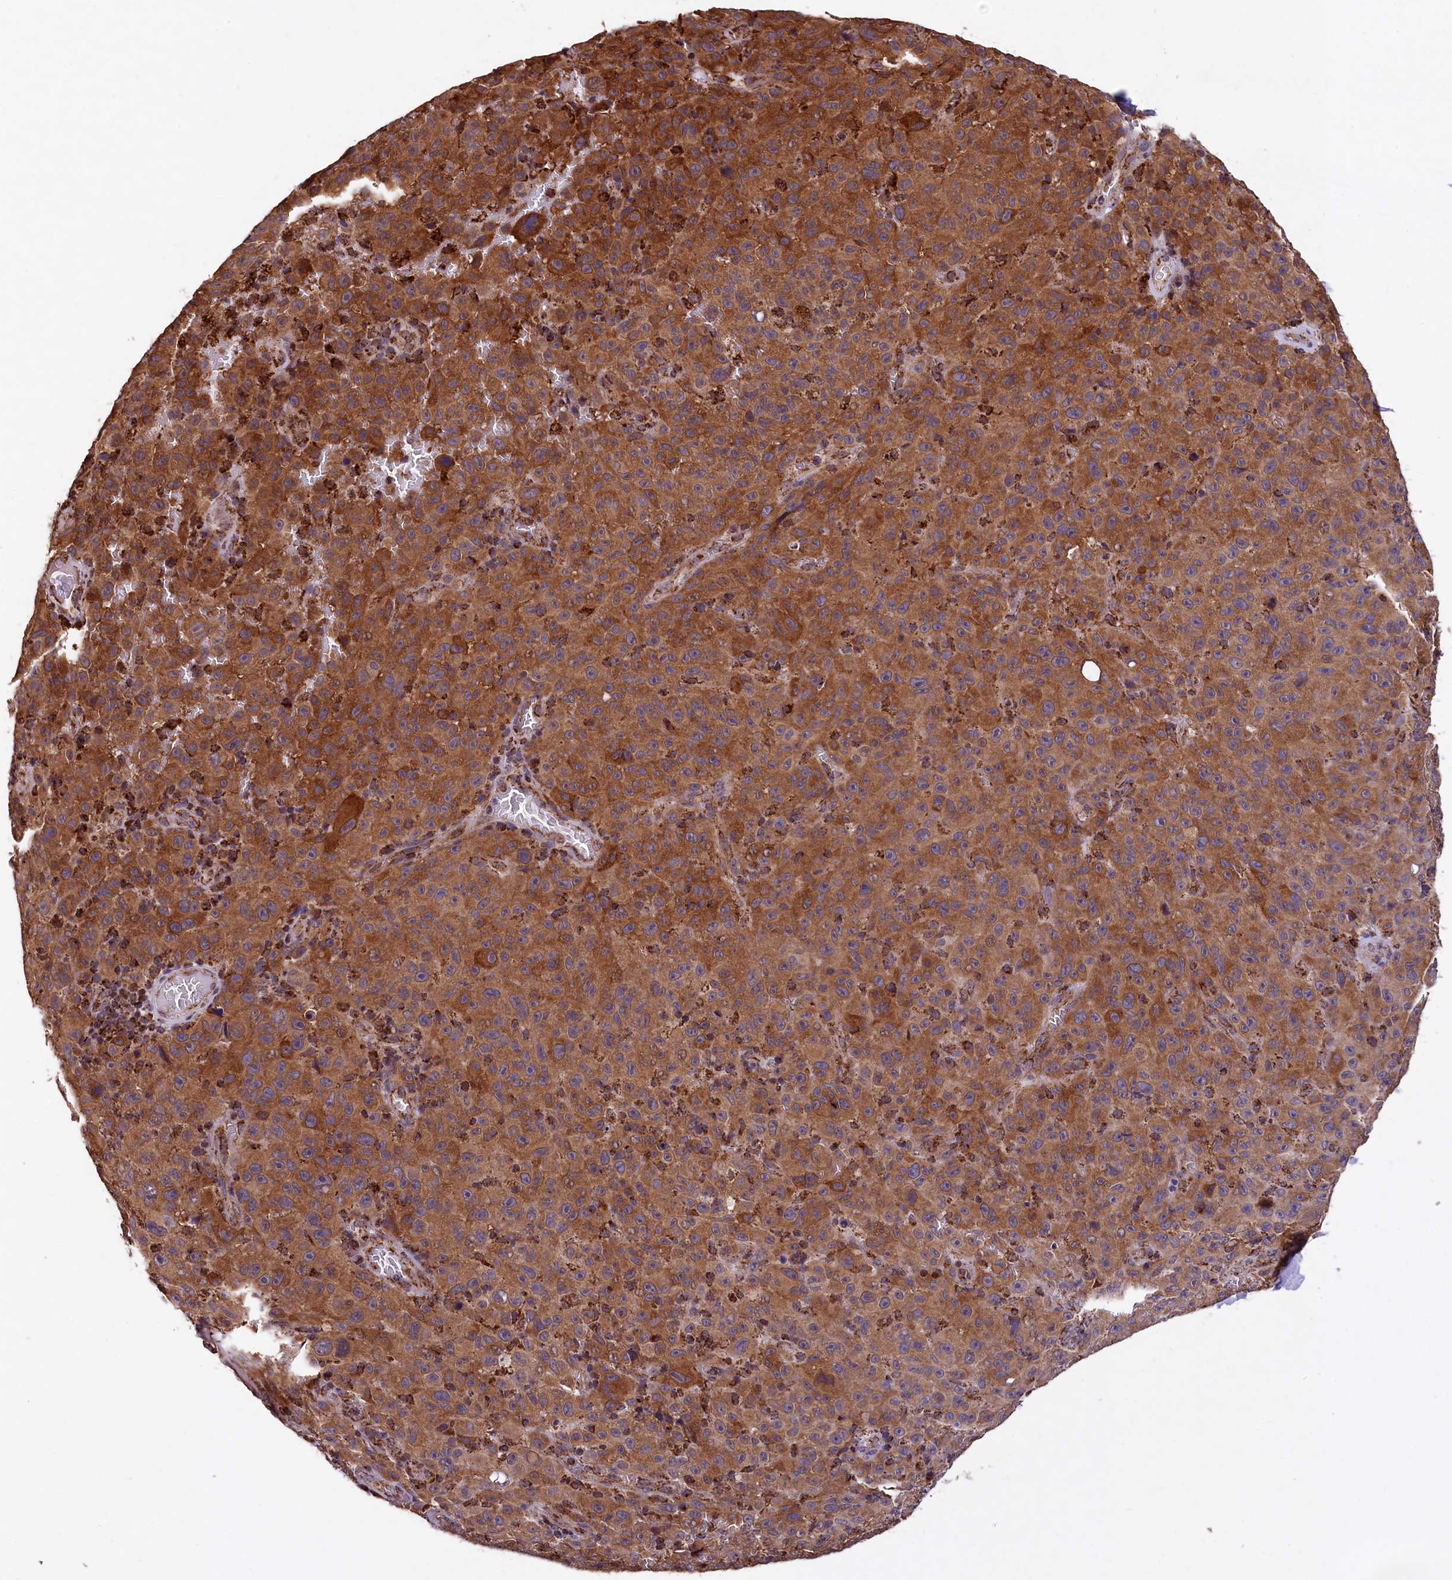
{"staining": {"intensity": "strong", "quantity": ">75%", "location": "cytoplasmic/membranous"}, "tissue": "melanoma", "cell_type": "Tumor cells", "image_type": "cancer", "snomed": [{"axis": "morphology", "description": "Malignant melanoma, NOS"}, {"axis": "topography", "description": "Skin"}], "caption": "This histopathology image reveals malignant melanoma stained with IHC to label a protein in brown. The cytoplasmic/membranous of tumor cells show strong positivity for the protein. Nuclei are counter-stained blue.", "gene": "KLC2", "patient": {"sex": "female", "age": 82}}